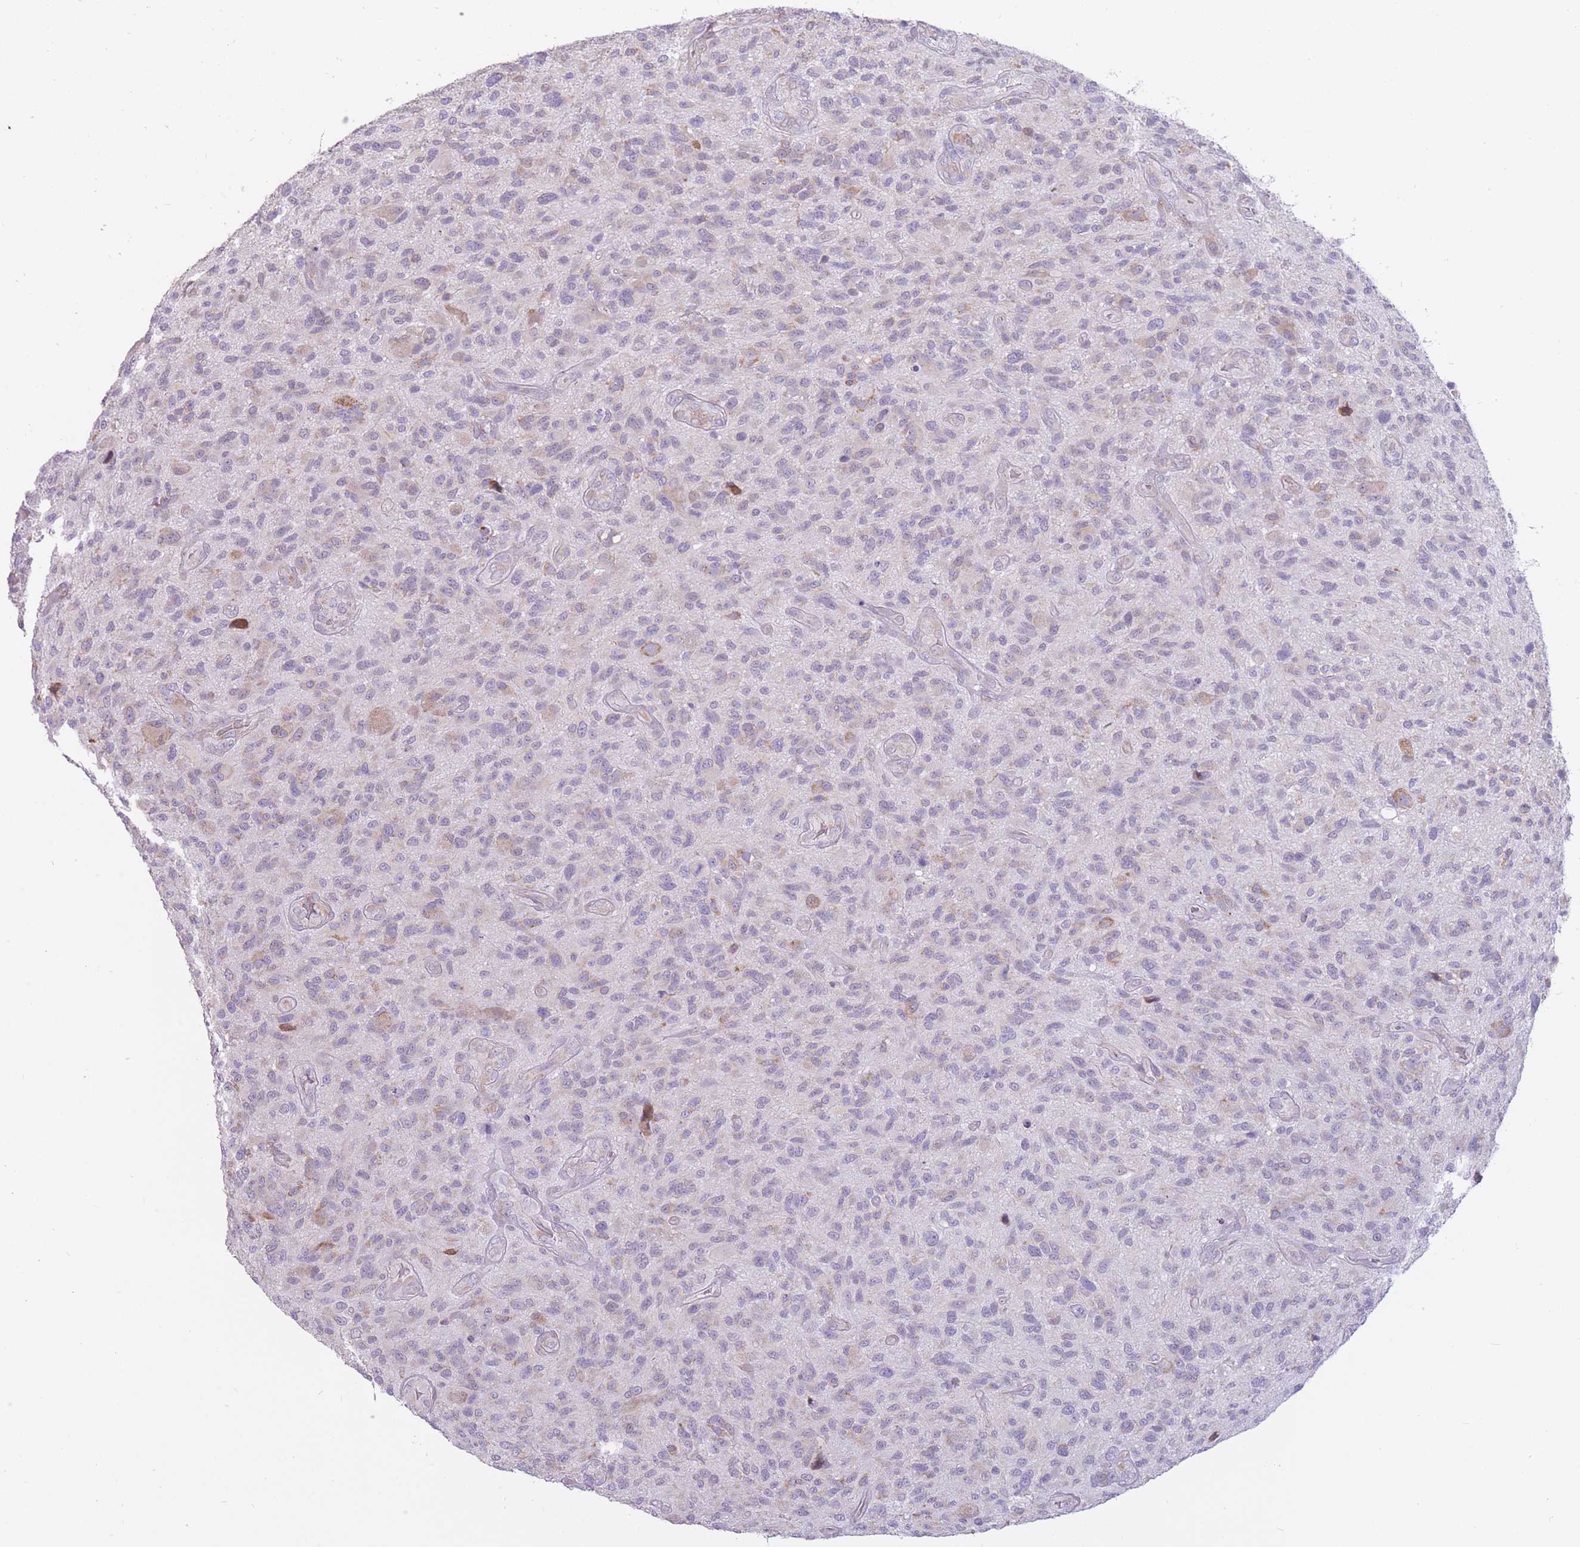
{"staining": {"intensity": "weak", "quantity": "<25%", "location": "cytoplasmic/membranous"}, "tissue": "glioma", "cell_type": "Tumor cells", "image_type": "cancer", "snomed": [{"axis": "morphology", "description": "Glioma, malignant, High grade"}, {"axis": "topography", "description": "Brain"}], "caption": "An IHC micrograph of malignant high-grade glioma is shown. There is no staining in tumor cells of malignant high-grade glioma.", "gene": "TRAPPC5", "patient": {"sex": "male", "age": 47}}